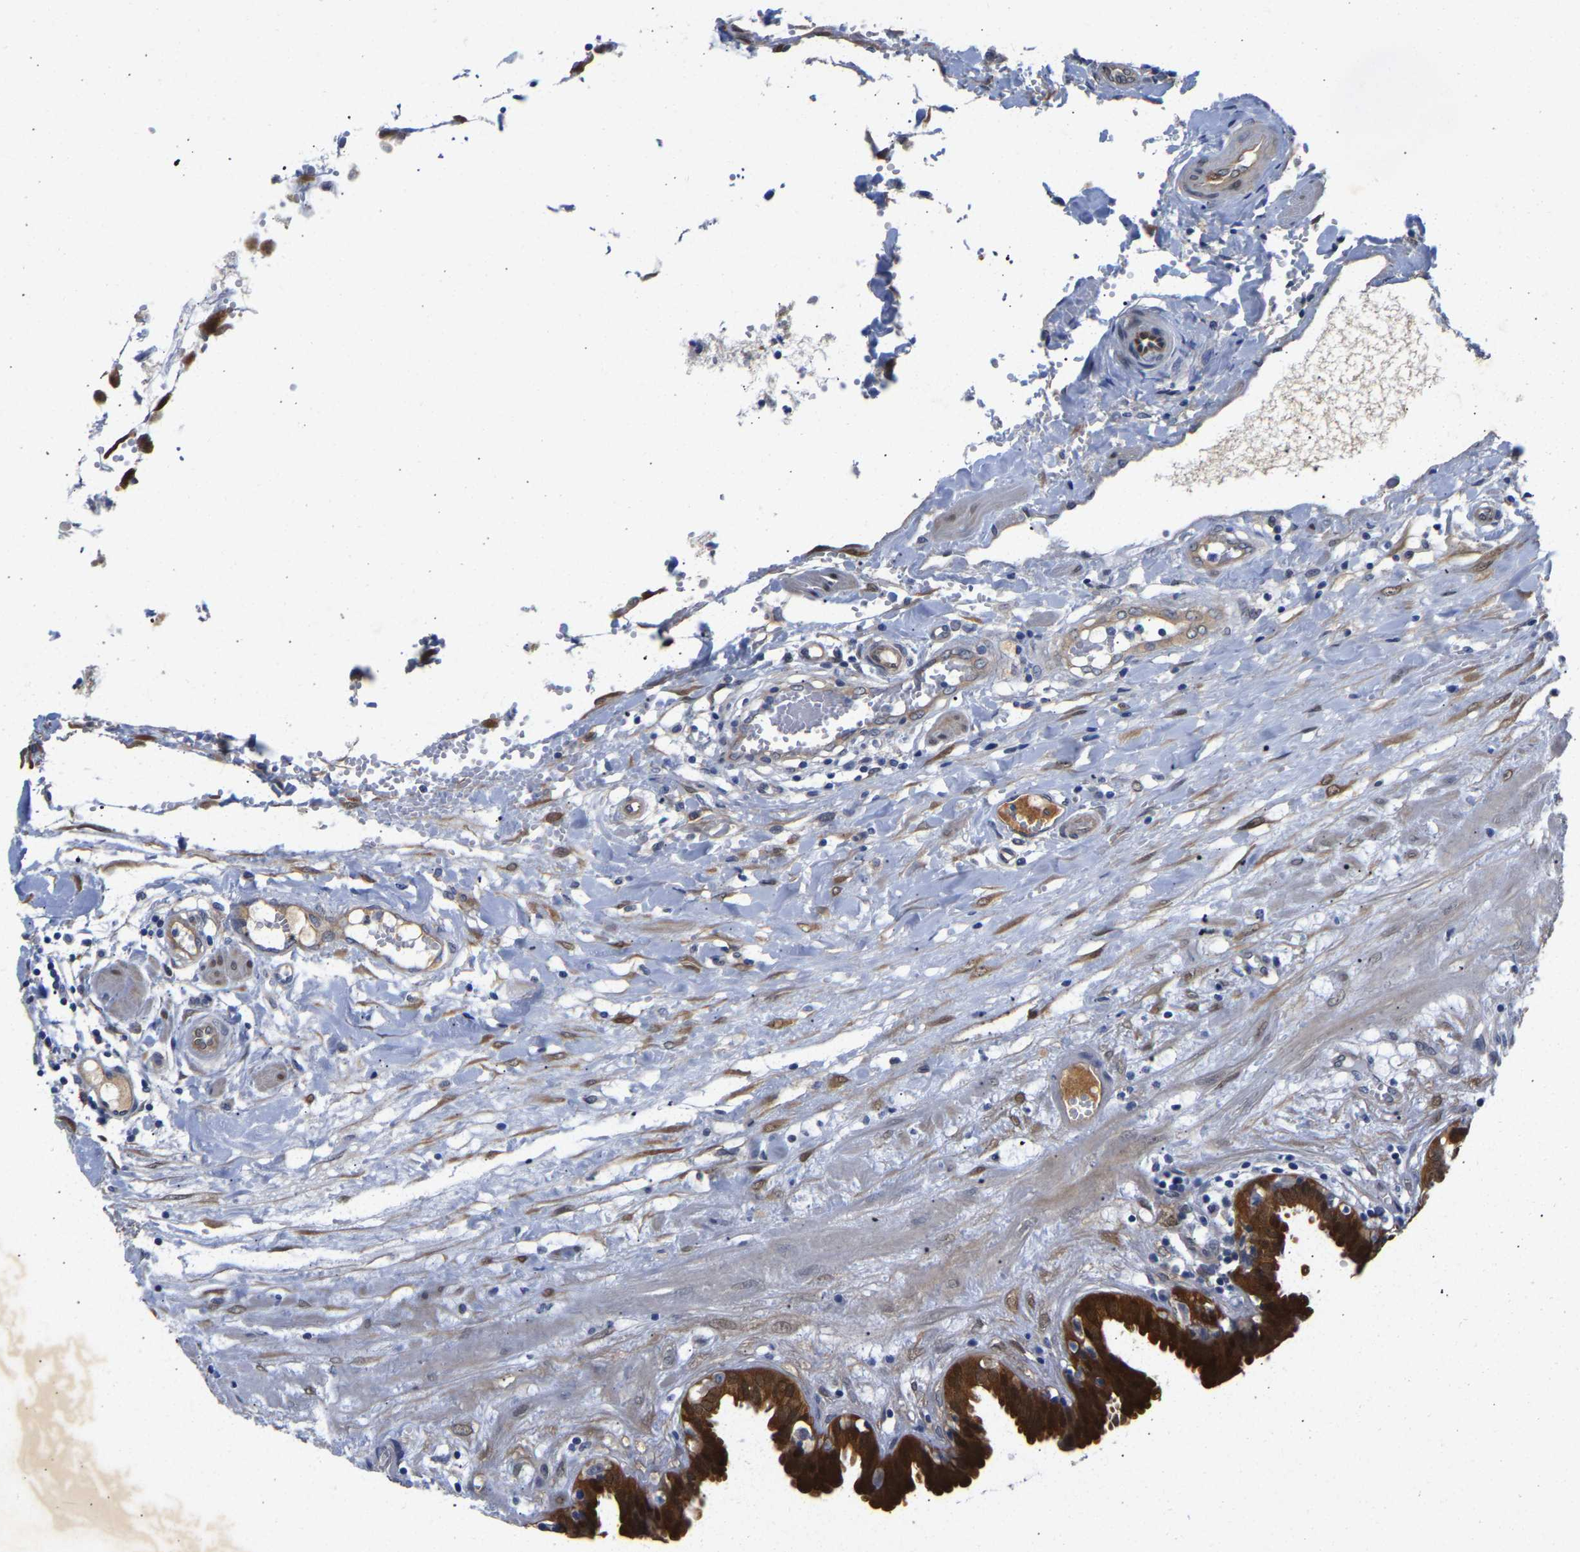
{"staining": {"intensity": "strong", "quantity": ">75%", "location": "cytoplasmic/membranous"}, "tissue": "fallopian tube", "cell_type": "Glandular cells", "image_type": "normal", "snomed": [{"axis": "morphology", "description": "Normal tissue, NOS"}, {"axis": "topography", "description": "Fallopian tube"}, {"axis": "topography", "description": "Placenta"}], "caption": "This is an image of IHC staining of unremarkable fallopian tube, which shows strong staining in the cytoplasmic/membranous of glandular cells.", "gene": "CCDC6", "patient": {"sex": "female", "age": 32}}